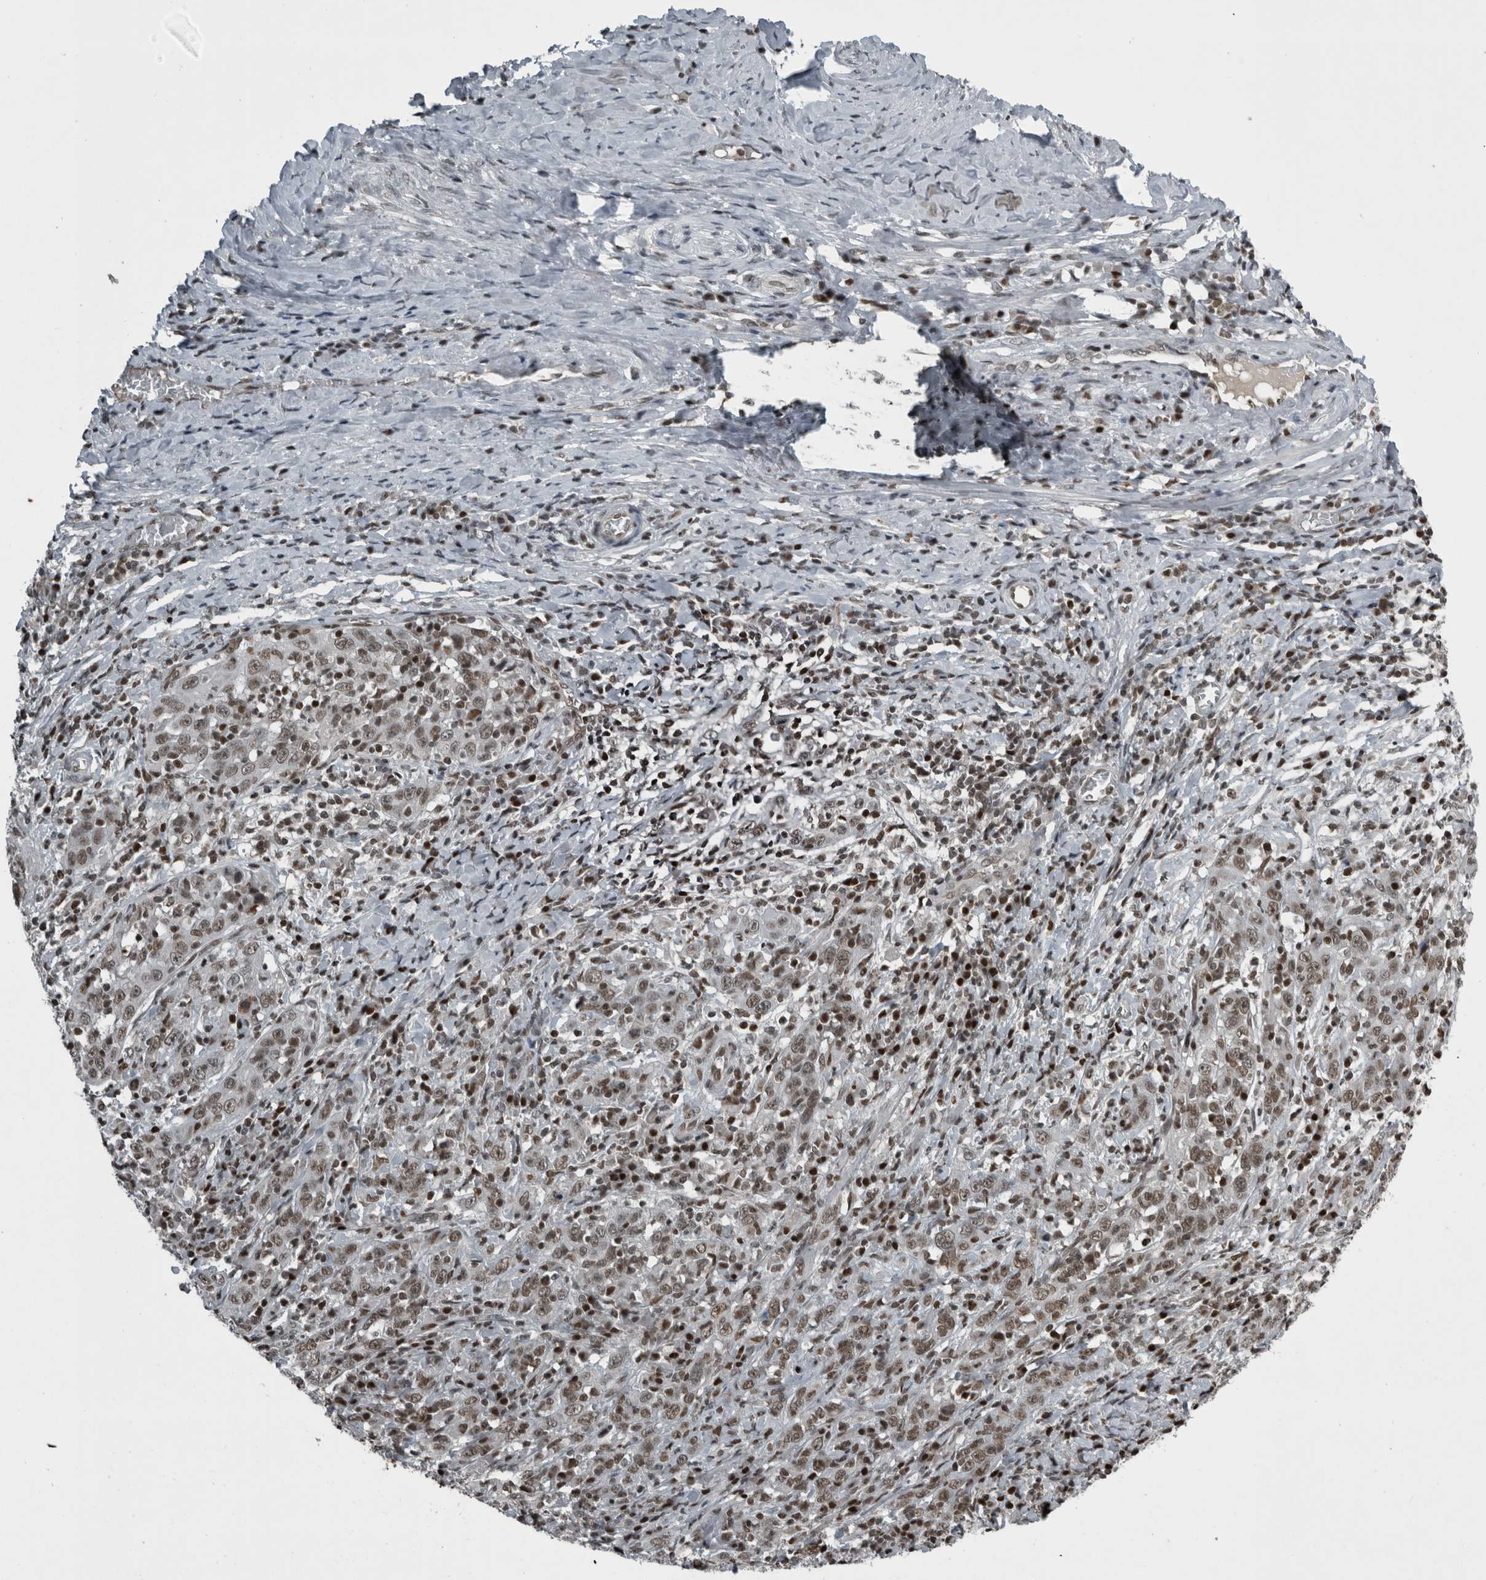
{"staining": {"intensity": "moderate", "quantity": ">75%", "location": "nuclear"}, "tissue": "cervical cancer", "cell_type": "Tumor cells", "image_type": "cancer", "snomed": [{"axis": "morphology", "description": "Squamous cell carcinoma, NOS"}, {"axis": "topography", "description": "Cervix"}], "caption": "This is an image of IHC staining of cervical squamous cell carcinoma, which shows moderate positivity in the nuclear of tumor cells.", "gene": "UNC50", "patient": {"sex": "female", "age": 46}}